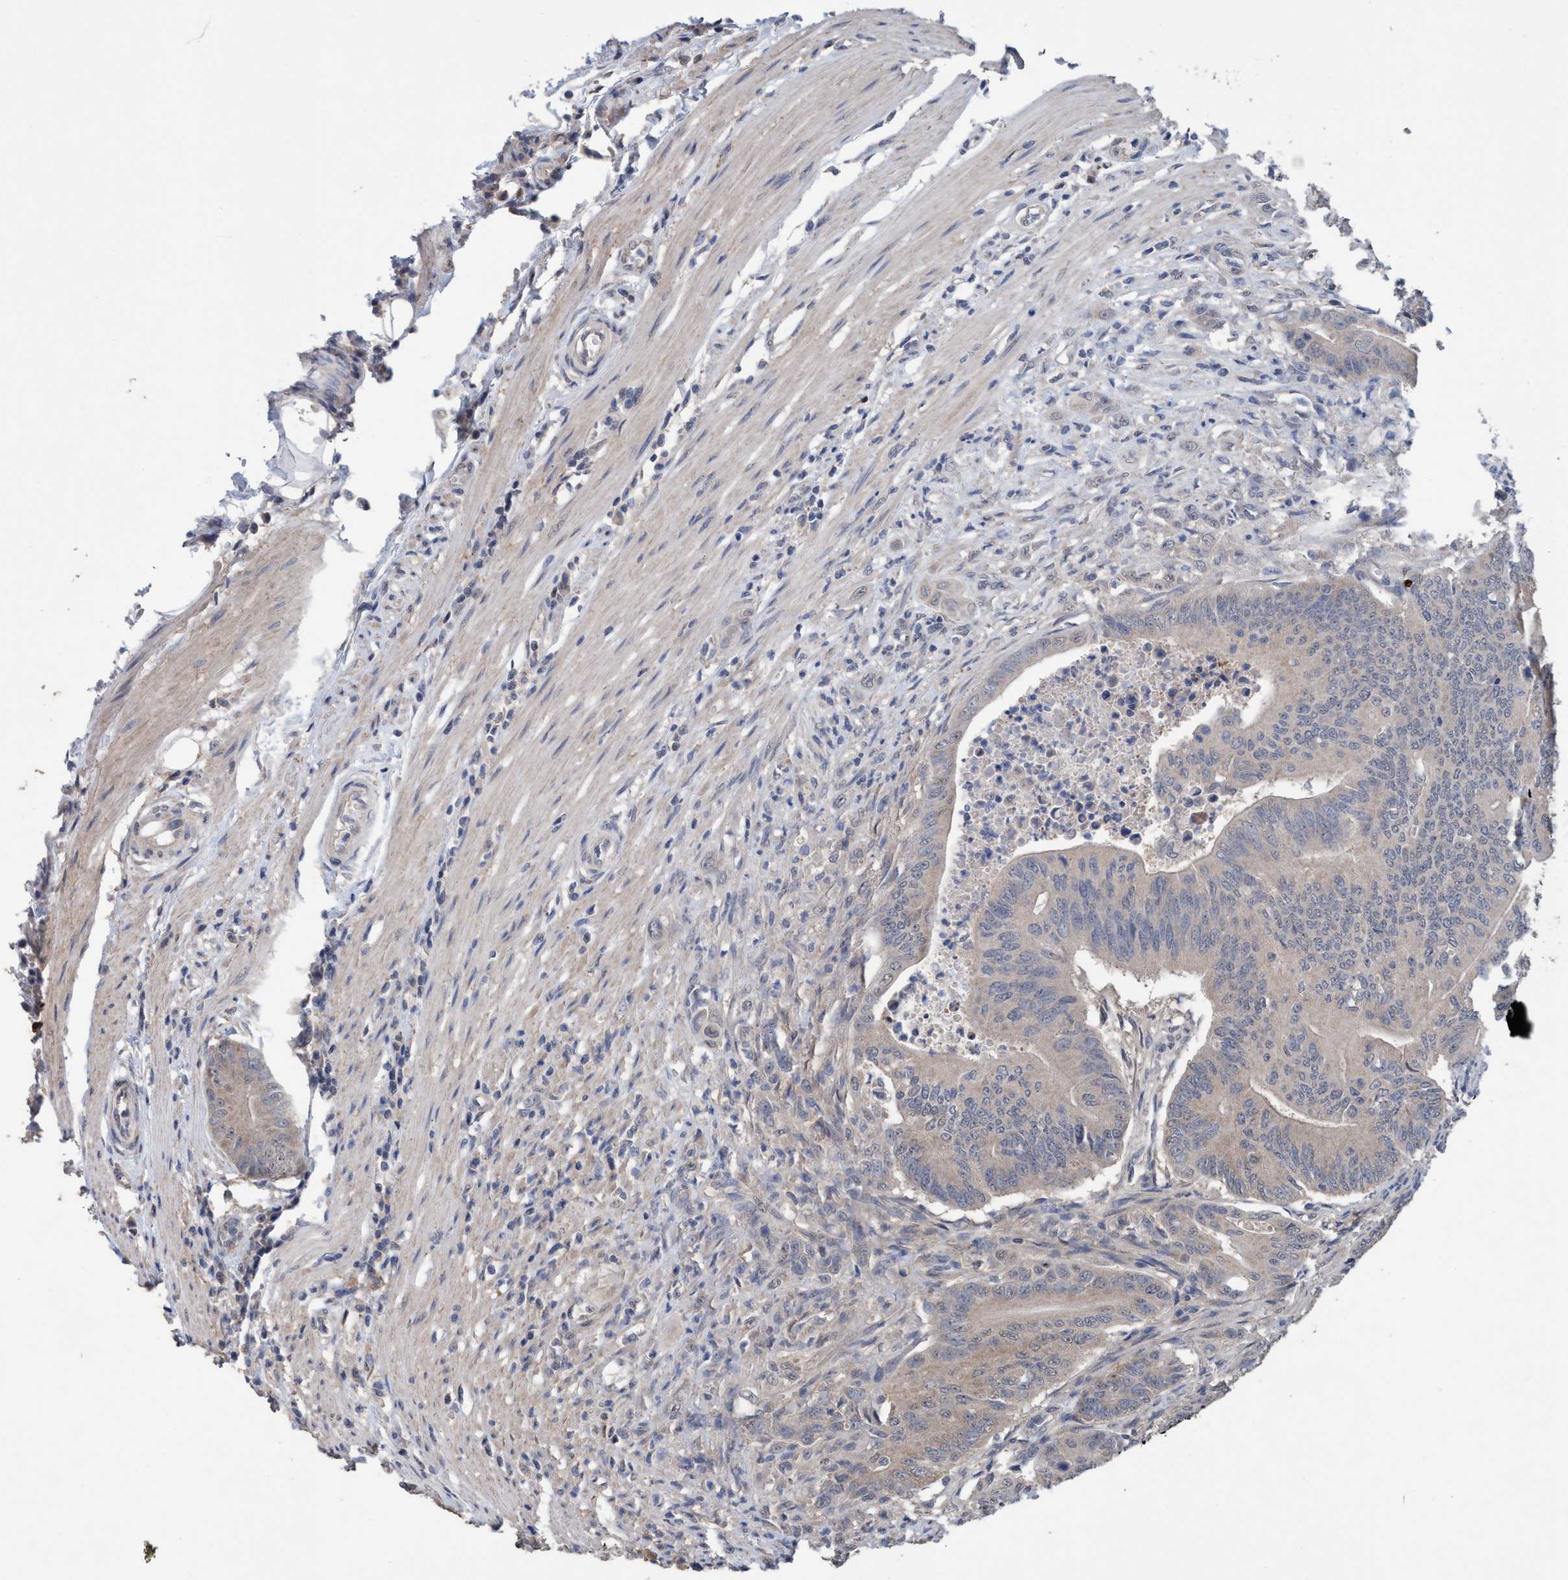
{"staining": {"intensity": "weak", "quantity": "<25%", "location": "cytoplasmic/membranous"}, "tissue": "colorectal cancer", "cell_type": "Tumor cells", "image_type": "cancer", "snomed": [{"axis": "morphology", "description": "Adenoma, NOS"}, {"axis": "morphology", "description": "Adenocarcinoma, NOS"}, {"axis": "topography", "description": "Colon"}], "caption": "IHC image of colorectal cancer stained for a protein (brown), which demonstrates no expression in tumor cells.", "gene": "GLOD4", "patient": {"sex": "male", "age": 79}}